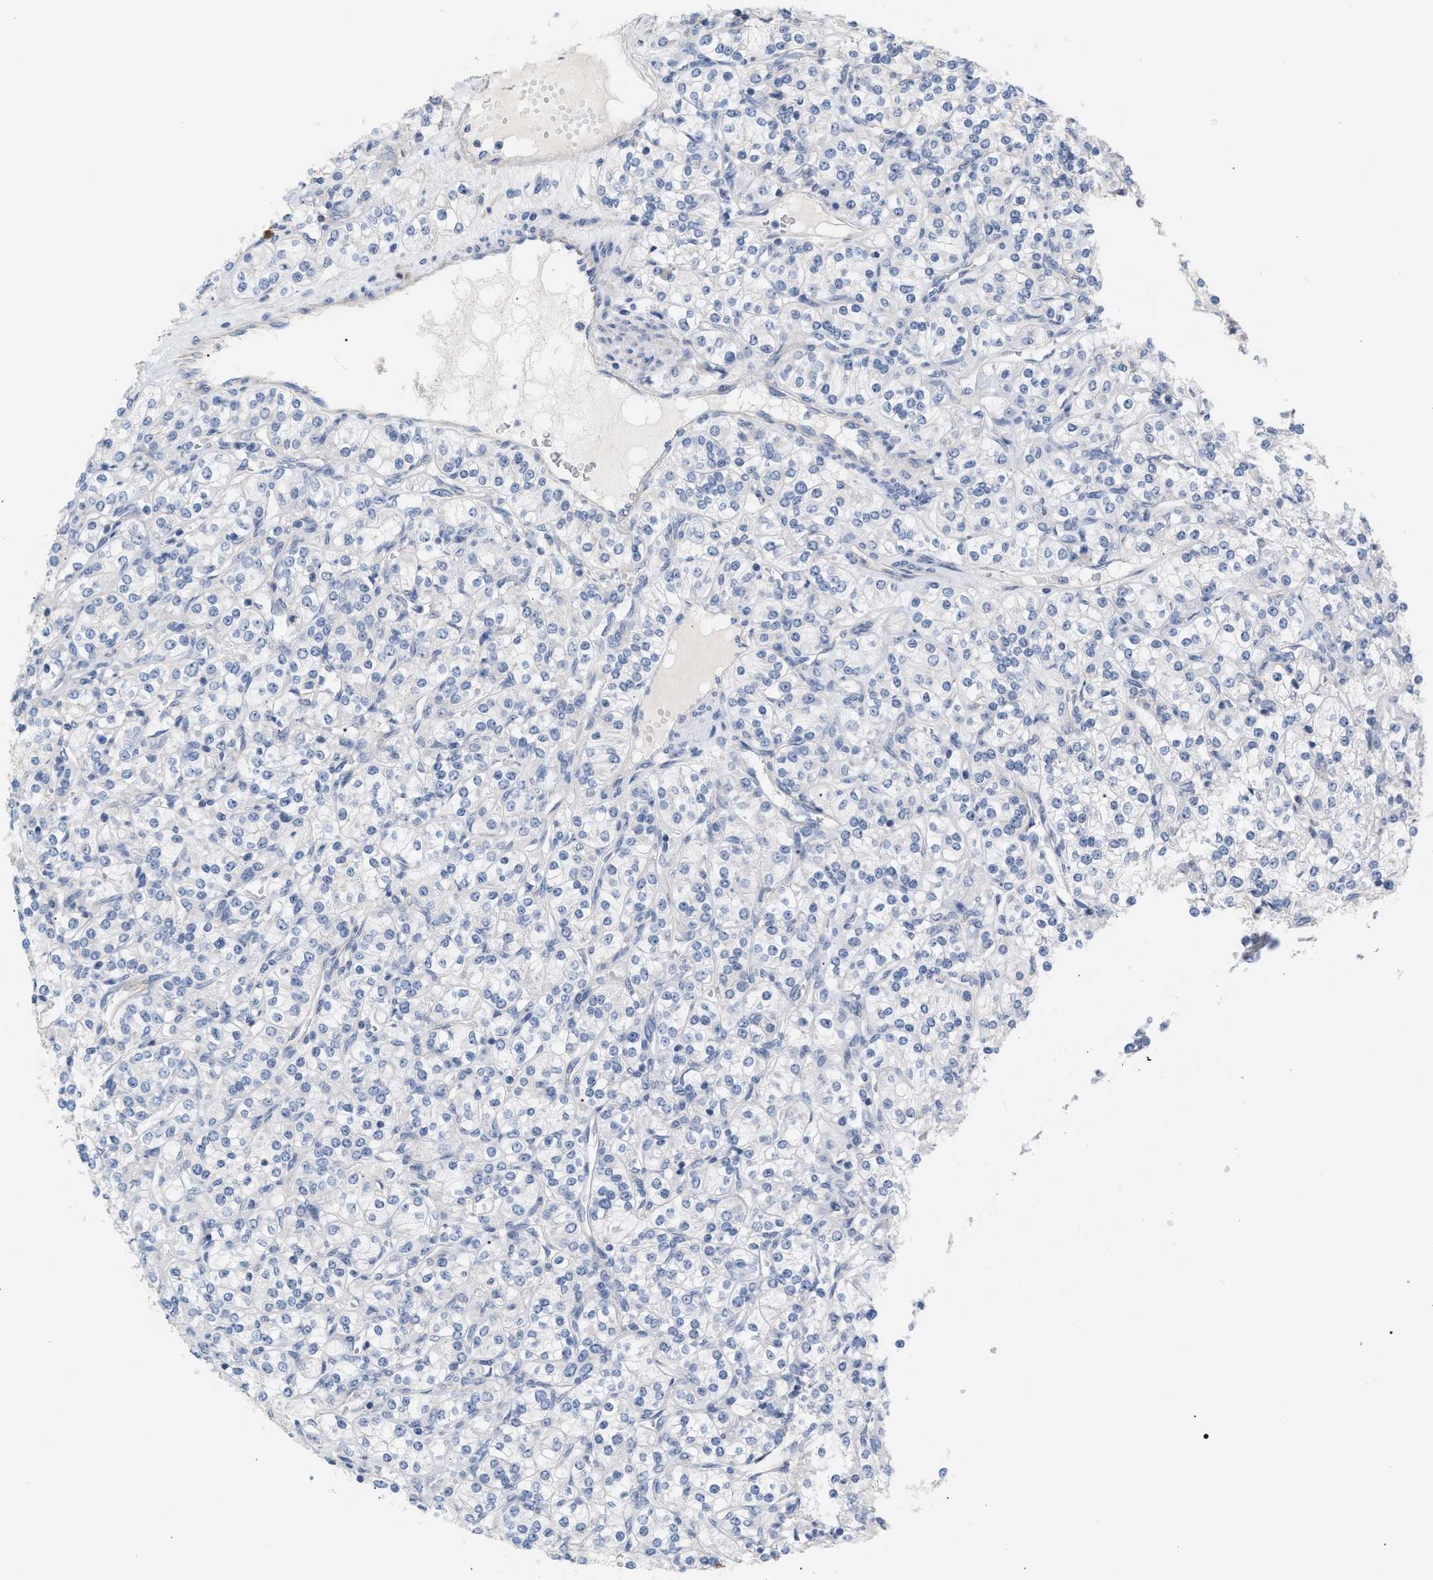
{"staining": {"intensity": "negative", "quantity": "none", "location": "none"}, "tissue": "renal cancer", "cell_type": "Tumor cells", "image_type": "cancer", "snomed": [{"axis": "morphology", "description": "Adenocarcinoma, NOS"}, {"axis": "topography", "description": "Kidney"}], "caption": "IHC histopathology image of human renal cancer stained for a protein (brown), which shows no staining in tumor cells.", "gene": "LRCH1", "patient": {"sex": "male", "age": 77}}